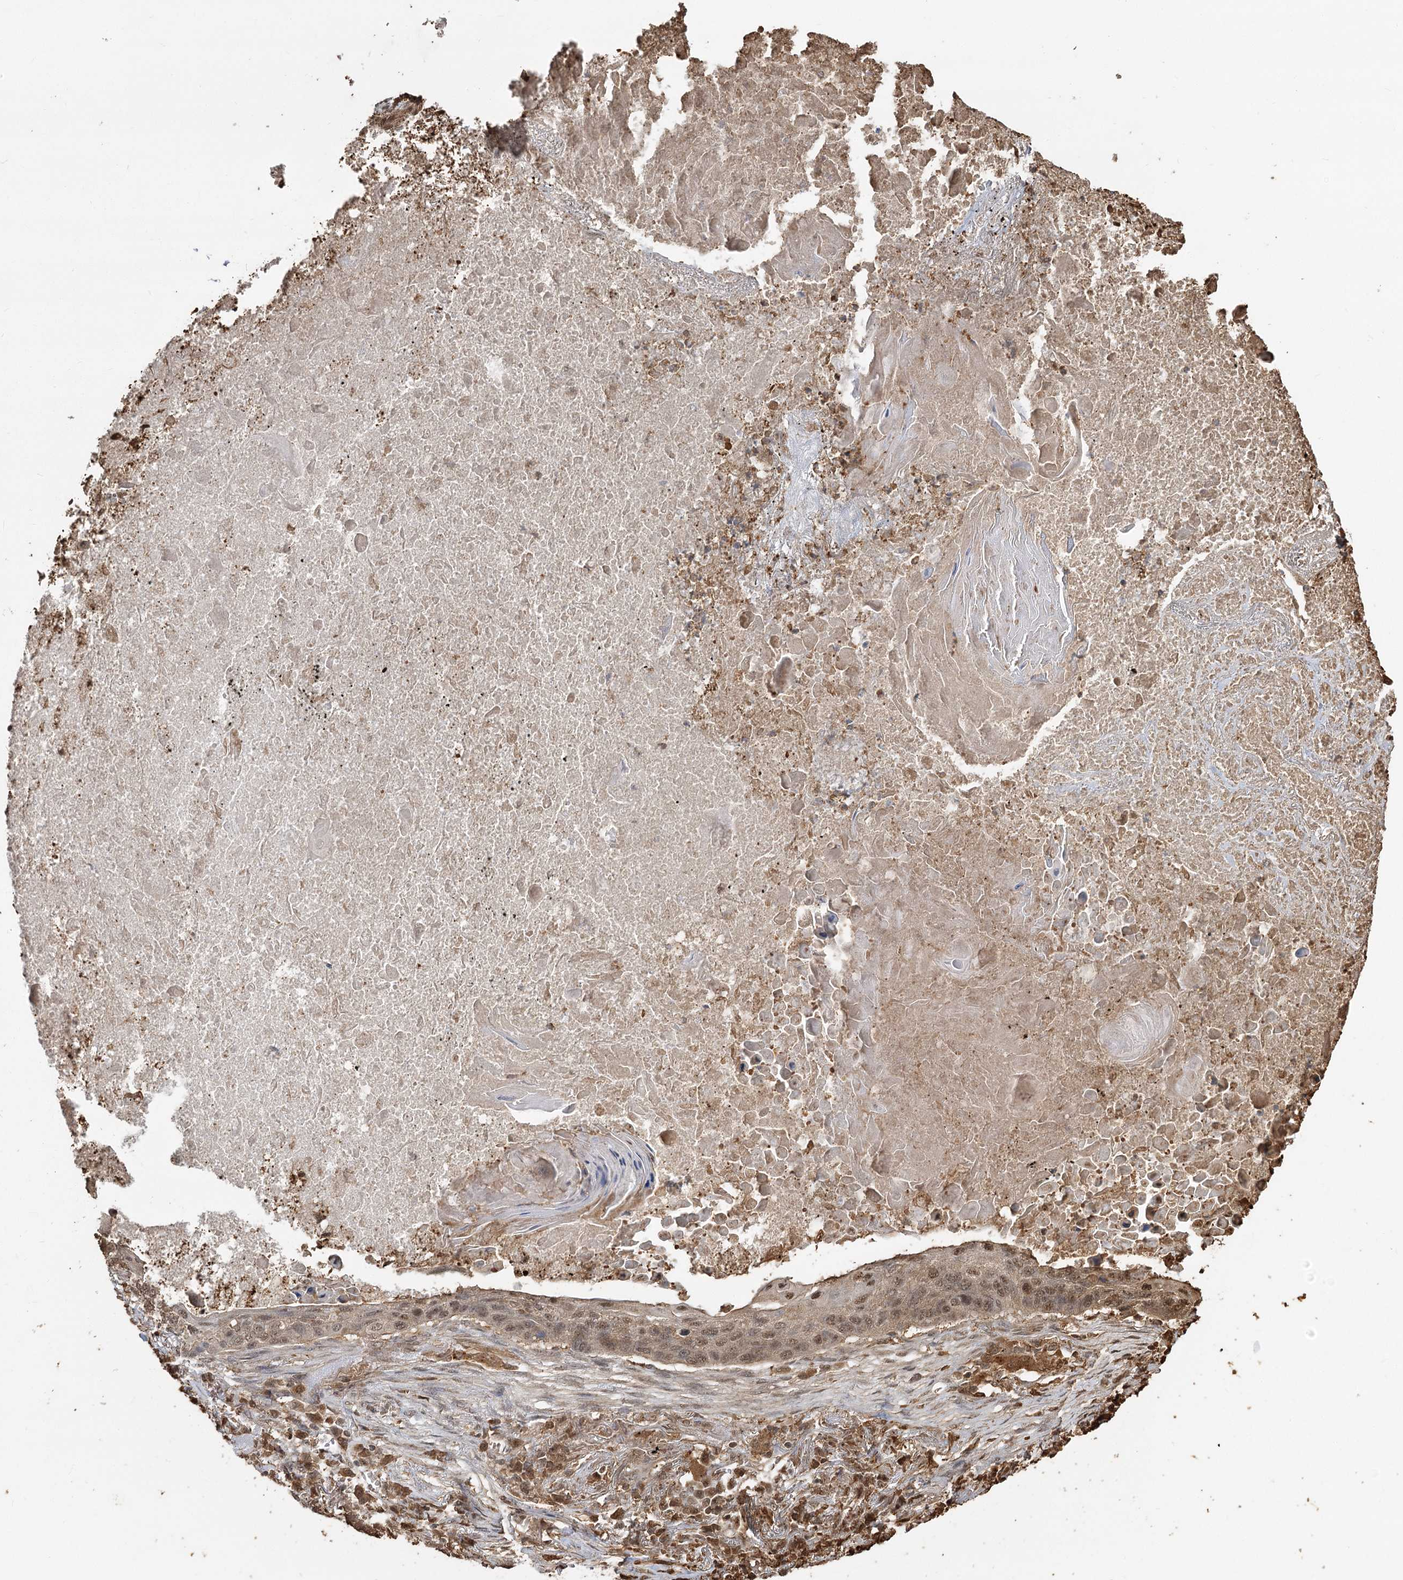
{"staining": {"intensity": "moderate", "quantity": ">75%", "location": "nuclear"}, "tissue": "lung cancer", "cell_type": "Tumor cells", "image_type": "cancer", "snomed": [{"axis": "morphology", "description": "Squamous cell carcinoma, NOS"}, {"axis": "topography", "description": "Lung"}], "caption": "IHC image of lung squamous cell carcinoma stained for a protein (brown), which exhibits medium levels of moderate nuclear positivity in about >75% of tumor cells.", "gene": "PLCH1", "patient": {"sex": "female", "age": 63}}